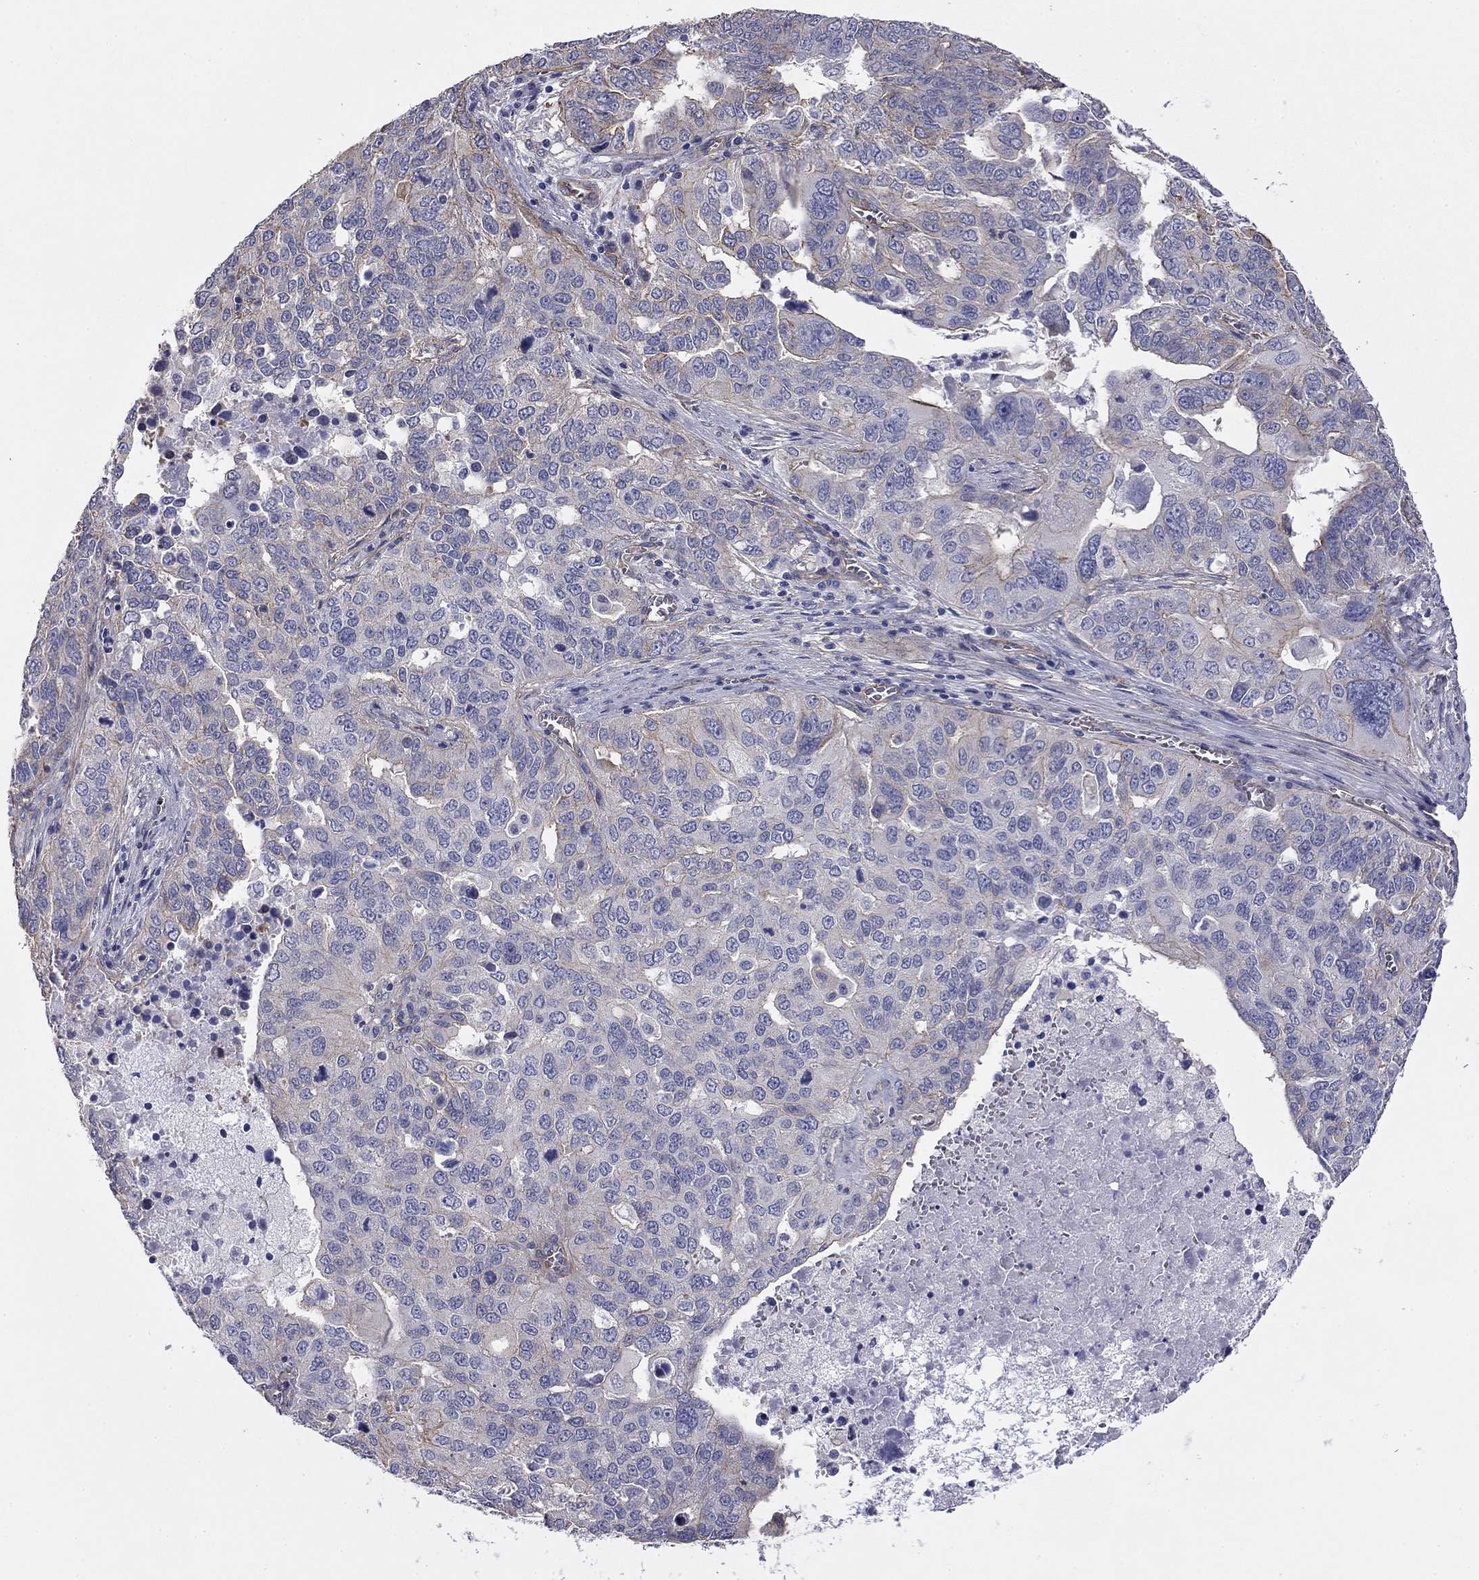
{"staining": {"intensity": "moderate", "quantity": "<25%", "location": "cytoplasmic/membranous"}, "tissue": "ovarian cancer", "cell_type": "Tumor cells", "image_type": "cancer", "snomed": [{"axis": "morphology", "description": "Carcinoma, endometroid"}, {"axis": "topography", "description": "Soft tissue"}, {"axis": "topography", "description": "Ovary"}], "caption": "Ovarian cancer (endometroid carcinoma) was stained to show a protein in brown. There is low levels of moderate cytoplasmic/membranous staining in approximately <25% of tumor cells.", "gene": "TCHH", "patient": {"sex": "female", "age": 52}}